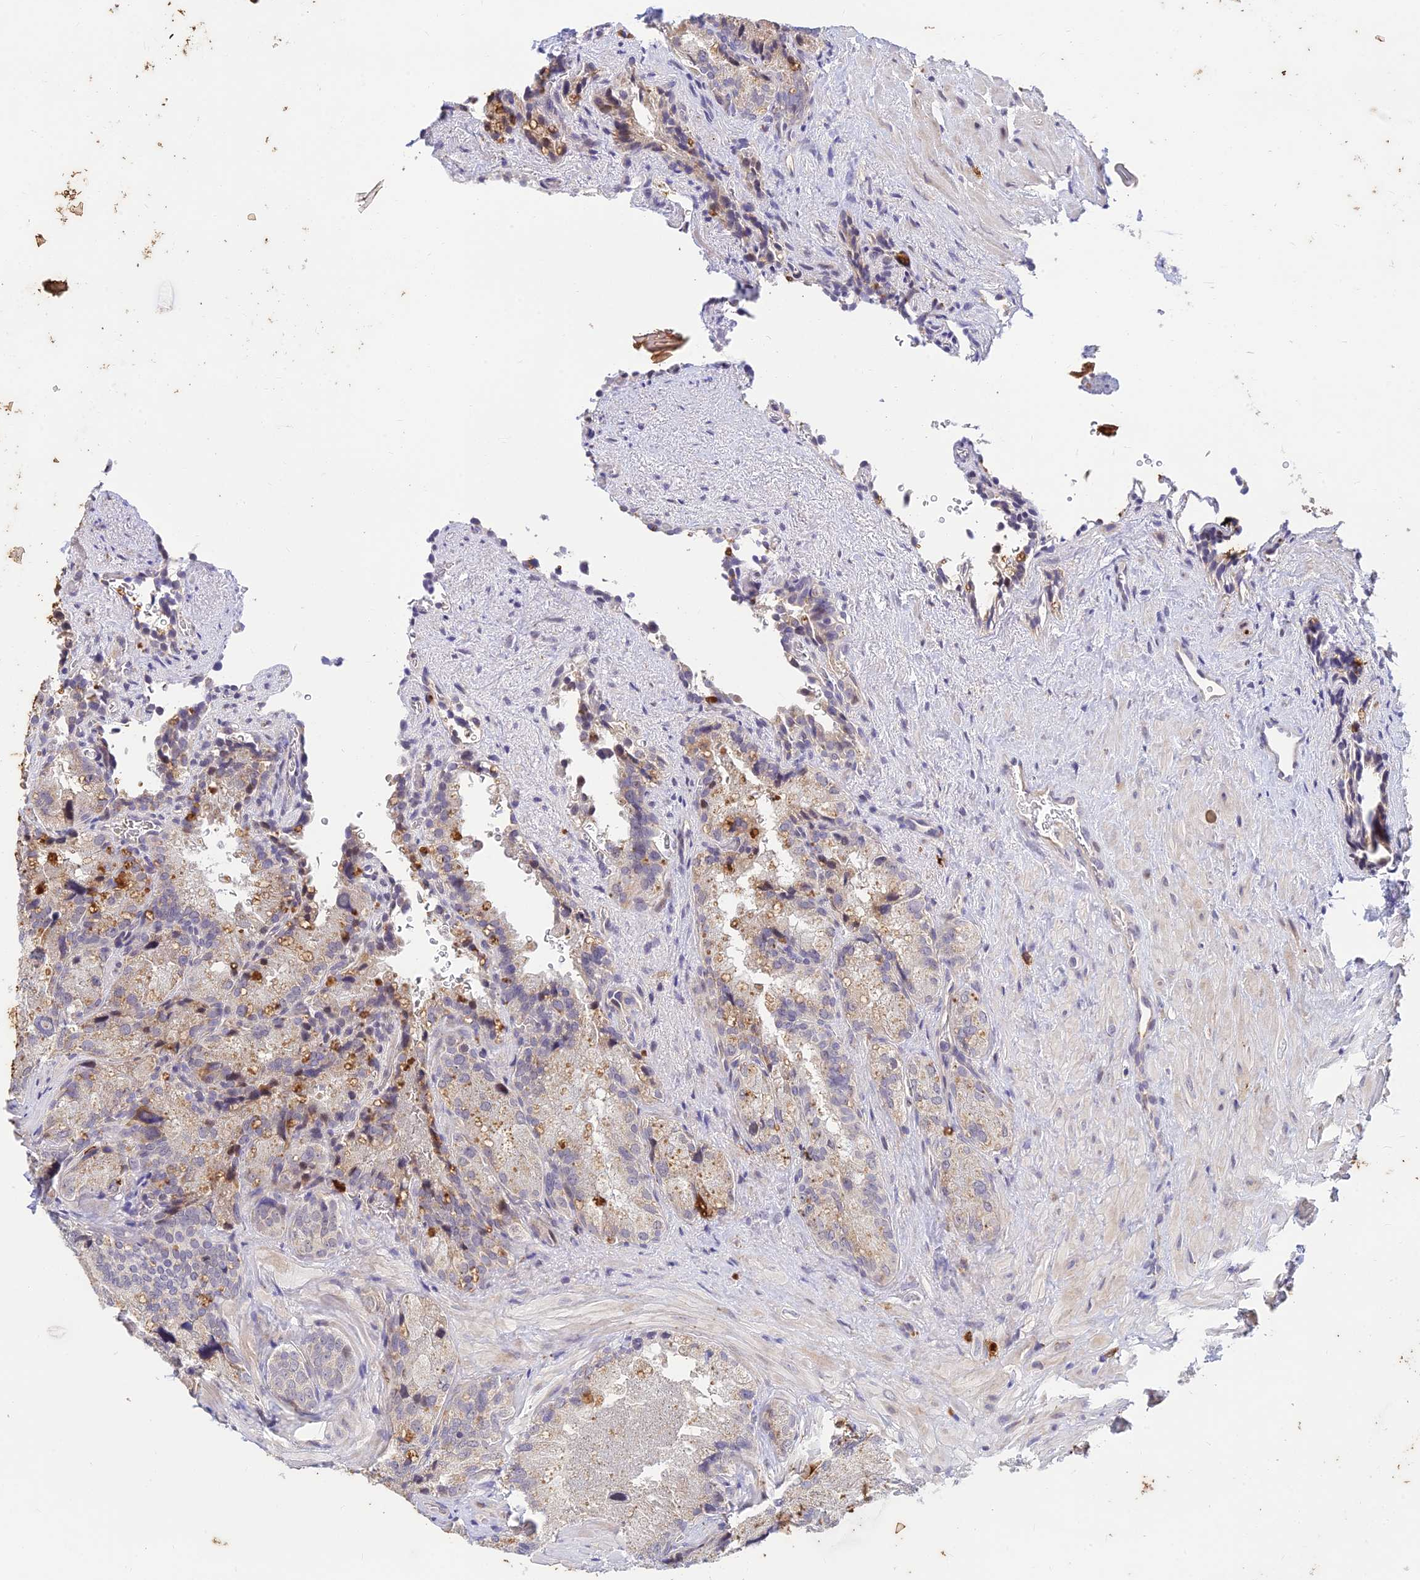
{"staining": {"intensity": "weak", "quantity": "<25%", "location": "cytoplasmic/membranous"}, "tissue": "seminal vesicle", "cell_type": "Glandular cells", "image_type": "normal", "snomed": [{"axis": "morphology", "description": "Normal tissue, NOS"}, {"axis": "topography", "description": "Seminal veicle"}], "caption": "An IHC histopathology image of normal seminal vesicle is shown. There is no staining in glandular cells of seminal vesicle. (Stains: DAB (3,3'-diaminobenzidine) immunohistochemistry (IHC) with hematoxylin counter stain, Microscopy: brightfield microscopy at high magnification).", "gene": "ASPDH", "patient": {"sex": "male", "age": 62}}